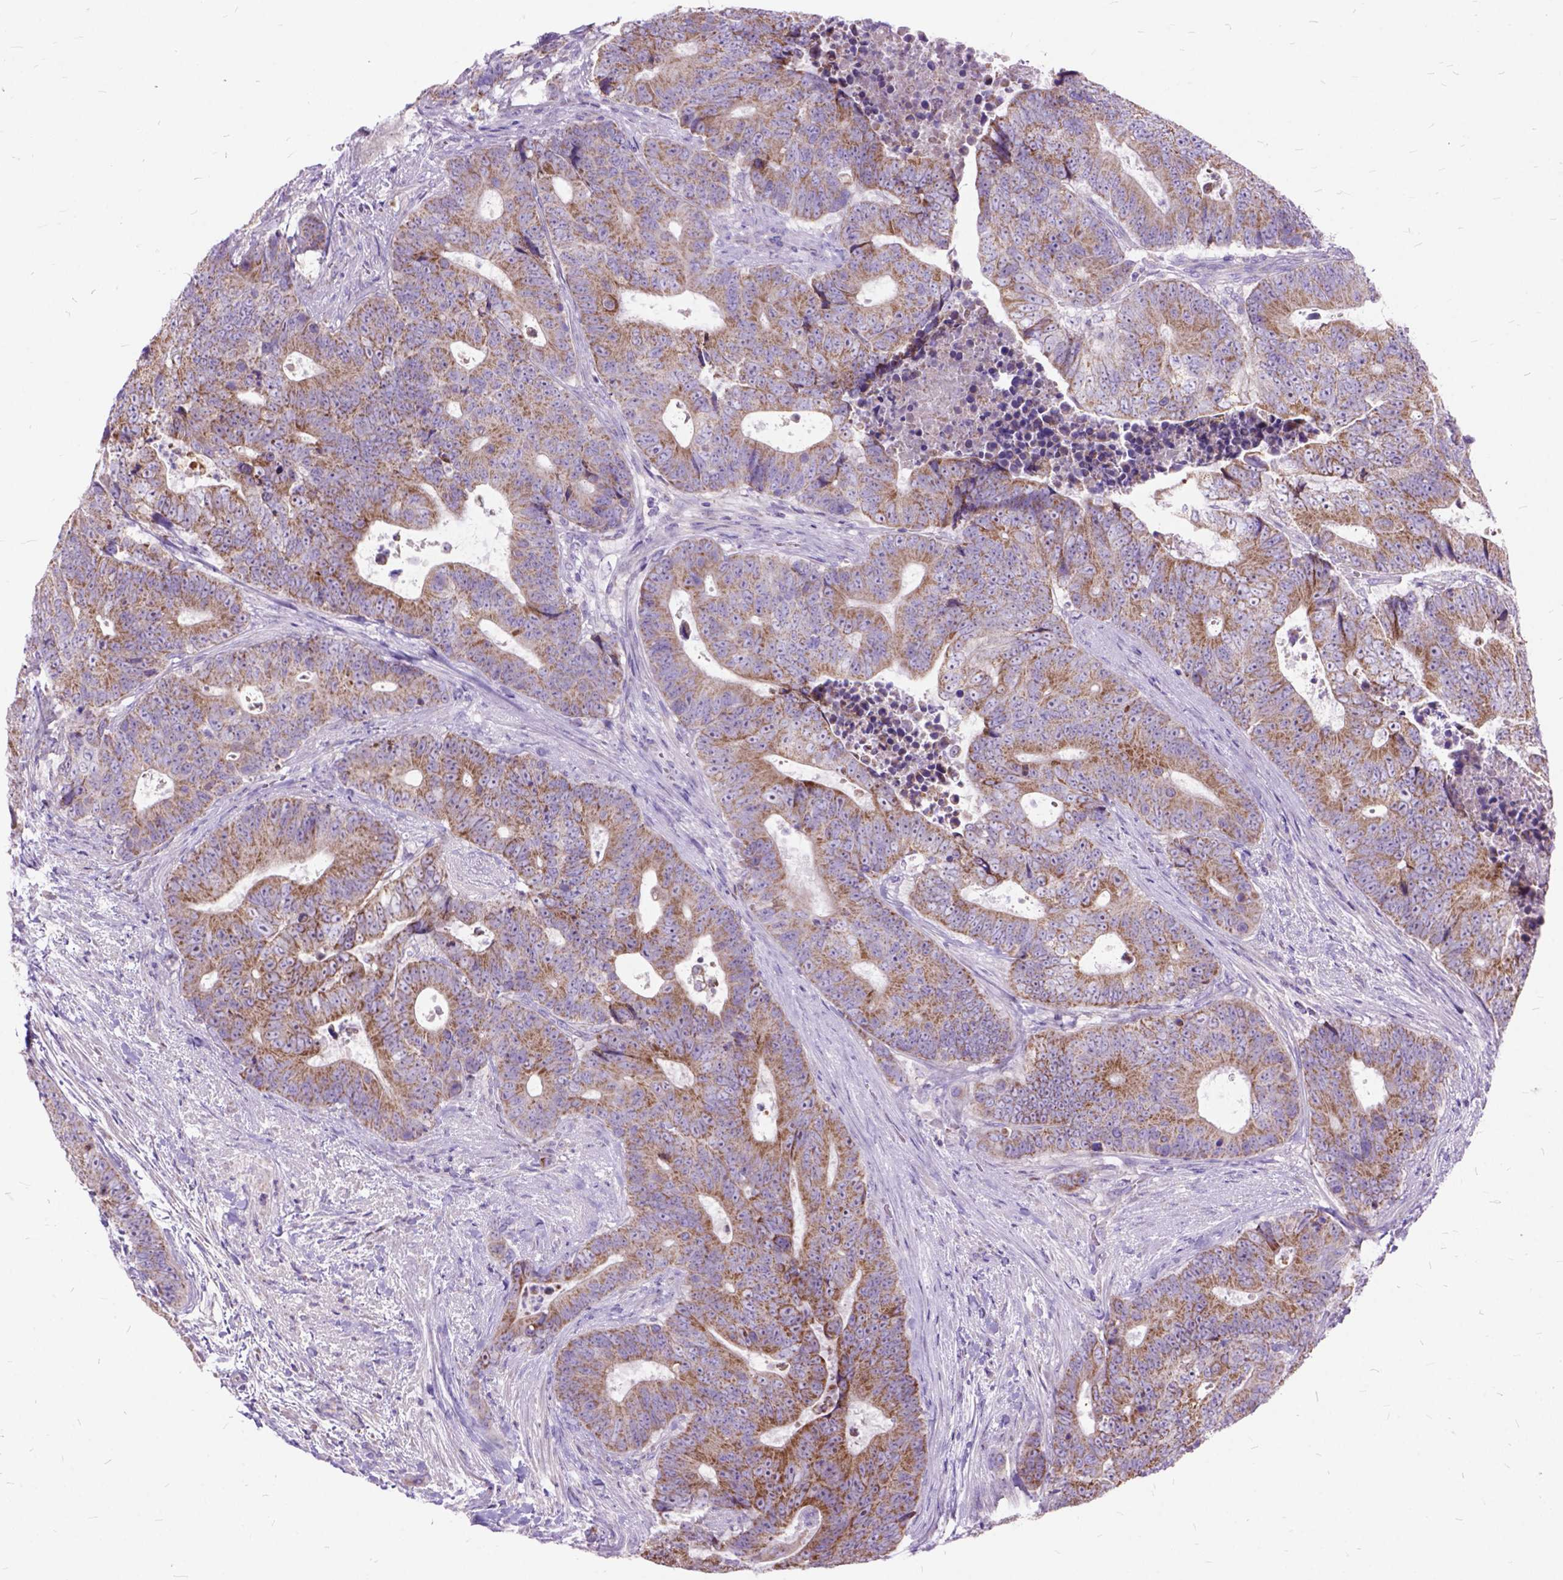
{"staining": {"intensity": "weak", "quantity": ">75%", "location": "cytoplasmic/membranous"}, "tissue": "colorectal cancer", "cell_type": "Tumor cells", "image_type": "cancer", "snomed": [{"axis": "morphology", "description": "Adenocarcinoma, NOS"}, {"axis": "topography", "description": "Colon"}], "caption": "Protein staining reveals weak cytoplasmic/membranous expression in approximately >75% of tumor cells in colorectal cancer.", "gene": "CTAG2", "patient": {"sex": "female", "age": 48}}